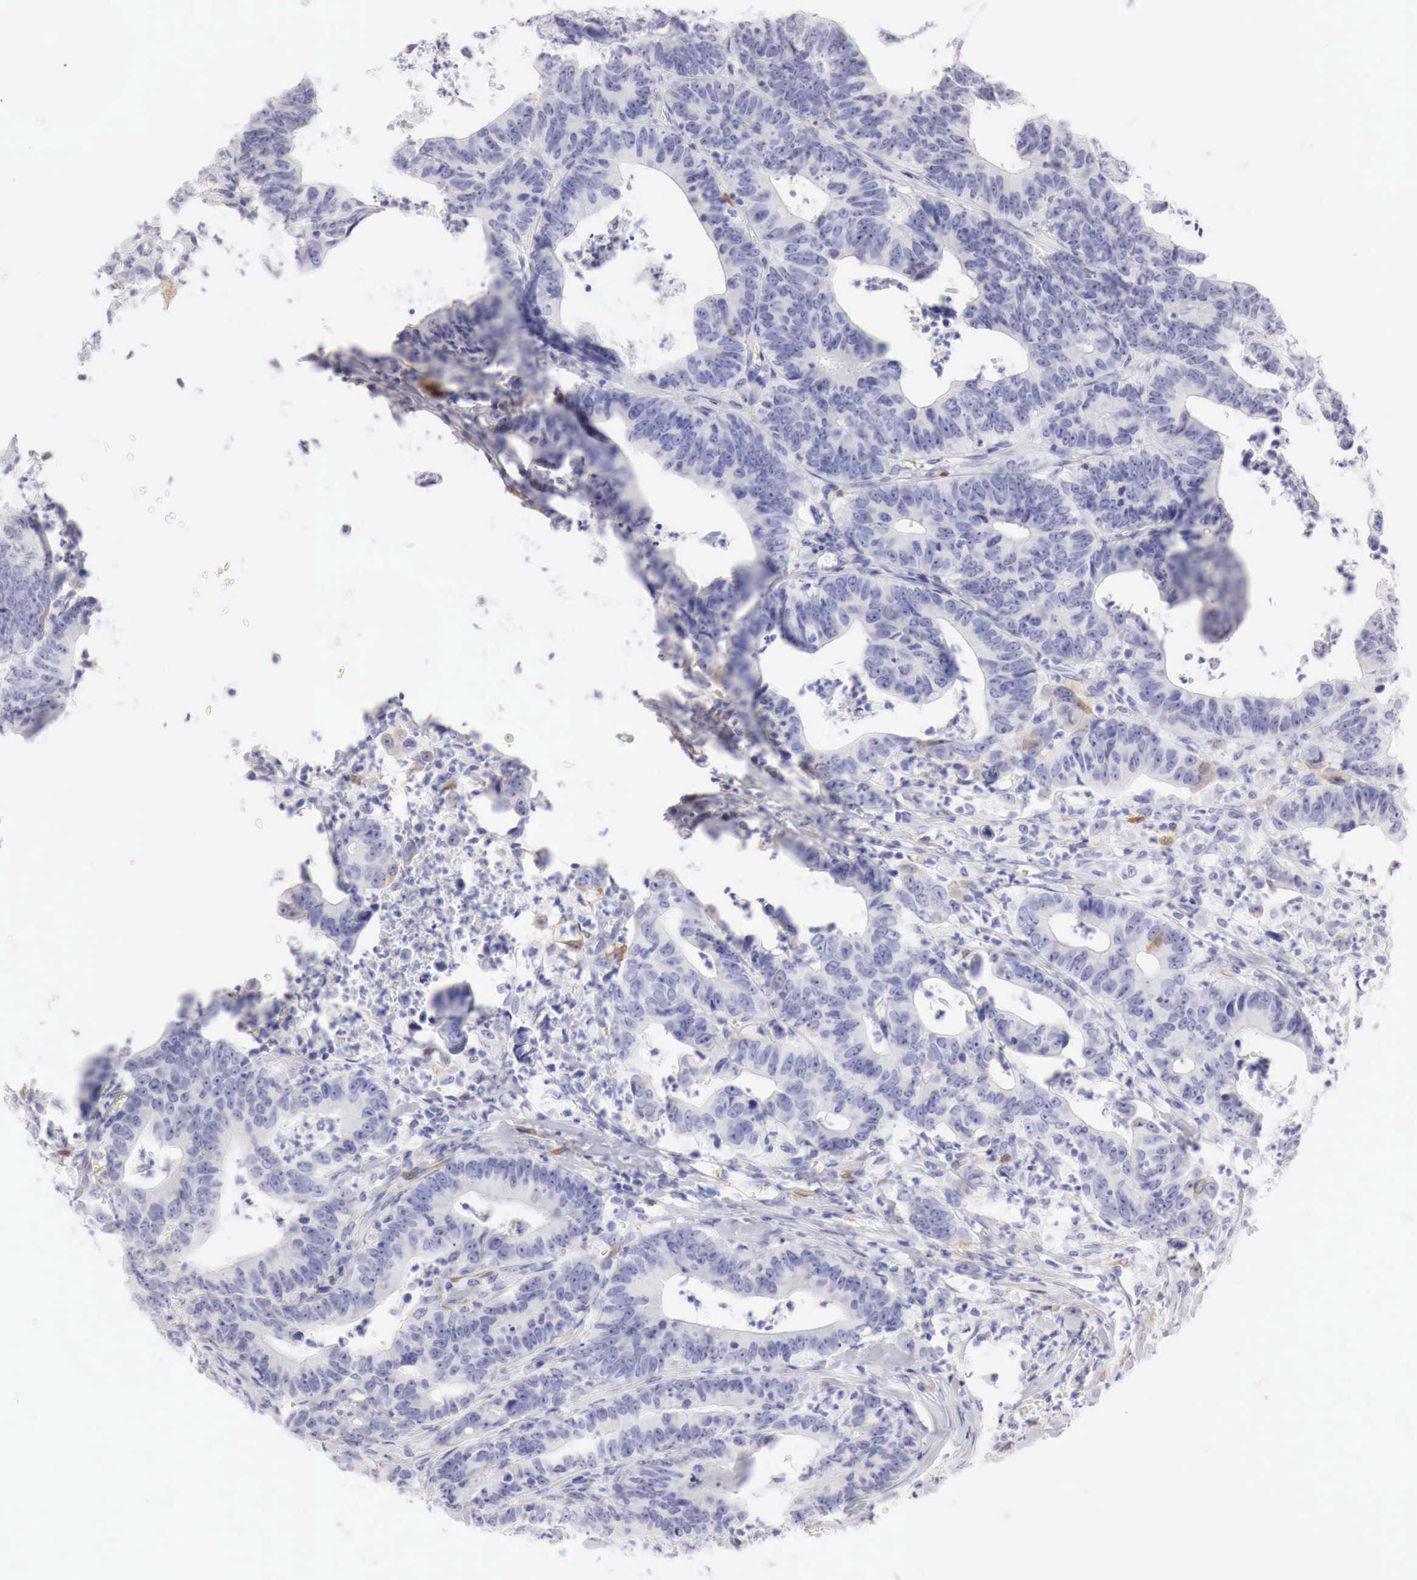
{"staining": {"intensity": "negative", "quantity": "none", "location": "none"}, "tissue": "colorectal cancer", "cell_type": "Tumor cells", "image_type": "cancer", "snomed": [{"axis": "morphology", "description": "Adenocarcinoma, NOS"}, {"axis": "topography", "description": "Colon"}], "caption": "DAB immunohistochemical staining of adenocarcinoma (colorectal) exhibits no significant staining in tumor cells.", "gene": "CDKN2A", "patient": {"sex": "female", "age": 76}}